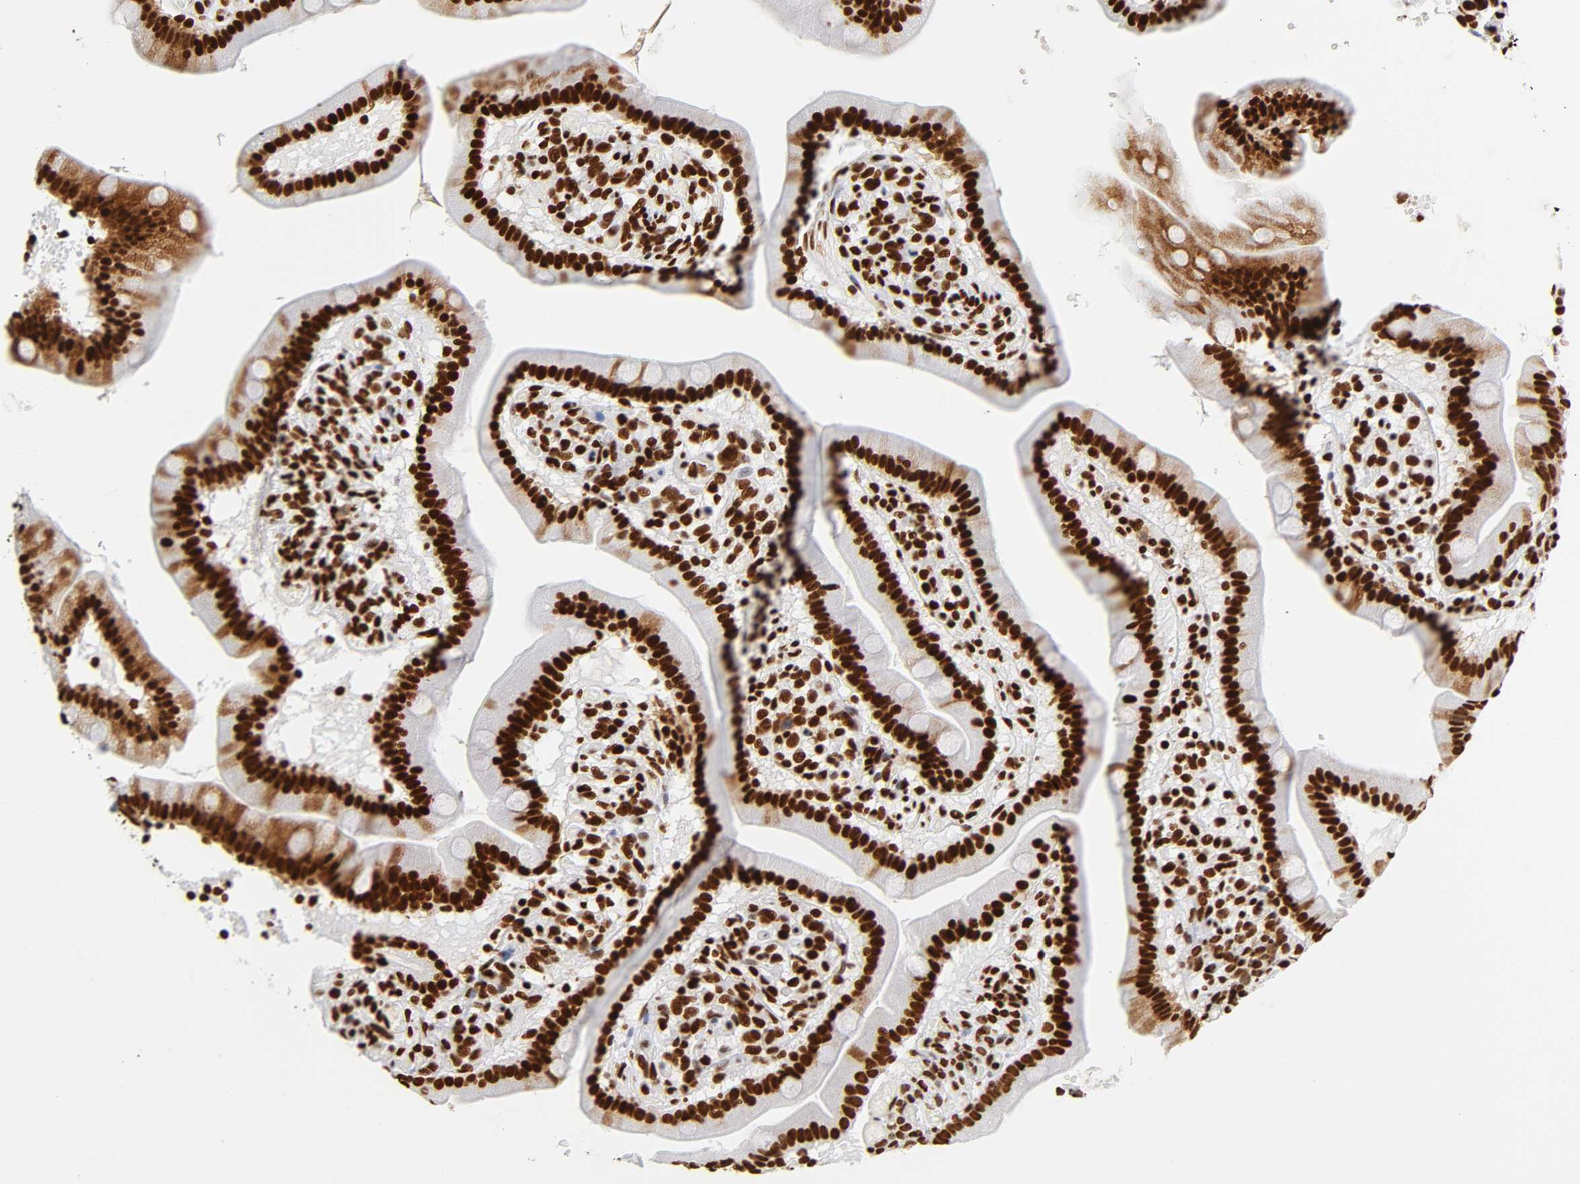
{"staining": {"intensity": "strong", "quantity": ">75%", "location": "nuclear"}, "tissue": "duodenum", "cell_type": "Glandular cells", "image_type": "normal", "snomed": [{"axis": "morphology", "description": "Normal tissue, NOS"}, {"axis": "topography", "description": "Duodenum"}], "caption": "The photomicrograph demonstrates staining of benign duodenum, revealing strong nuclear protein positivity (brown color) within glandular cells.", "gene": "XRCC6", "patient": {"sex": "male", "age": 66}}